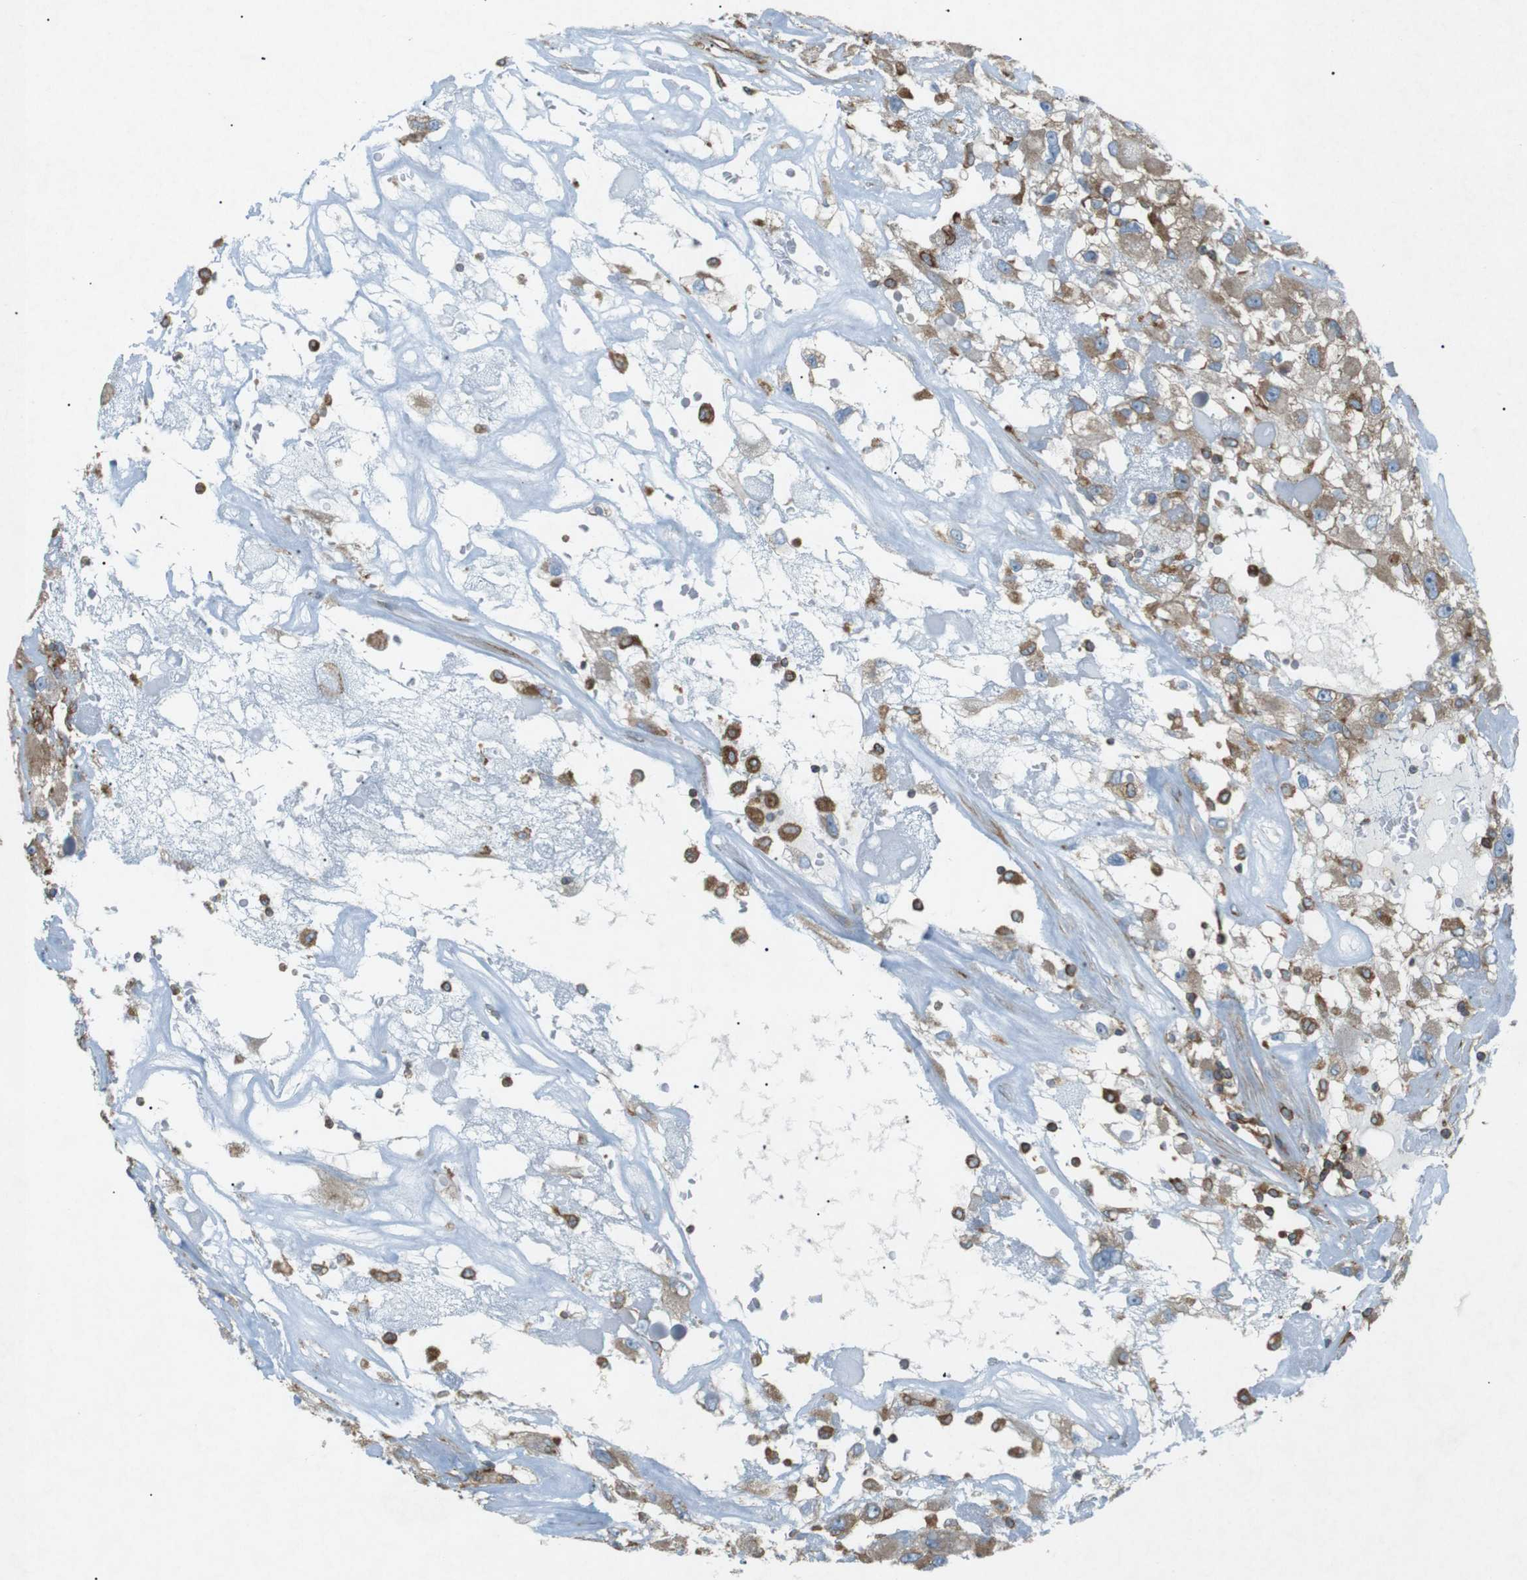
{"staining": {"intensity": "weak", "quantity": "25%-75%", "location": "cytoplasmic/membranous"}, "tissue": "renal cancer", "cell_type": "Tumor cells", "image_type": "cancer", "snomed": [{"axis": "morphology", "description": "Adenocarcinoma, NOS"}, {"axis": "topography", "description": "Kidney"}], "caption": "This is a histology image of immunohistochemistry staining of renal cancer, which shows weak positivity in the cytoplasmic/membranous of tumor cells.", "gene": "FLII", "patient": {"sex": "female", "age": 52}}